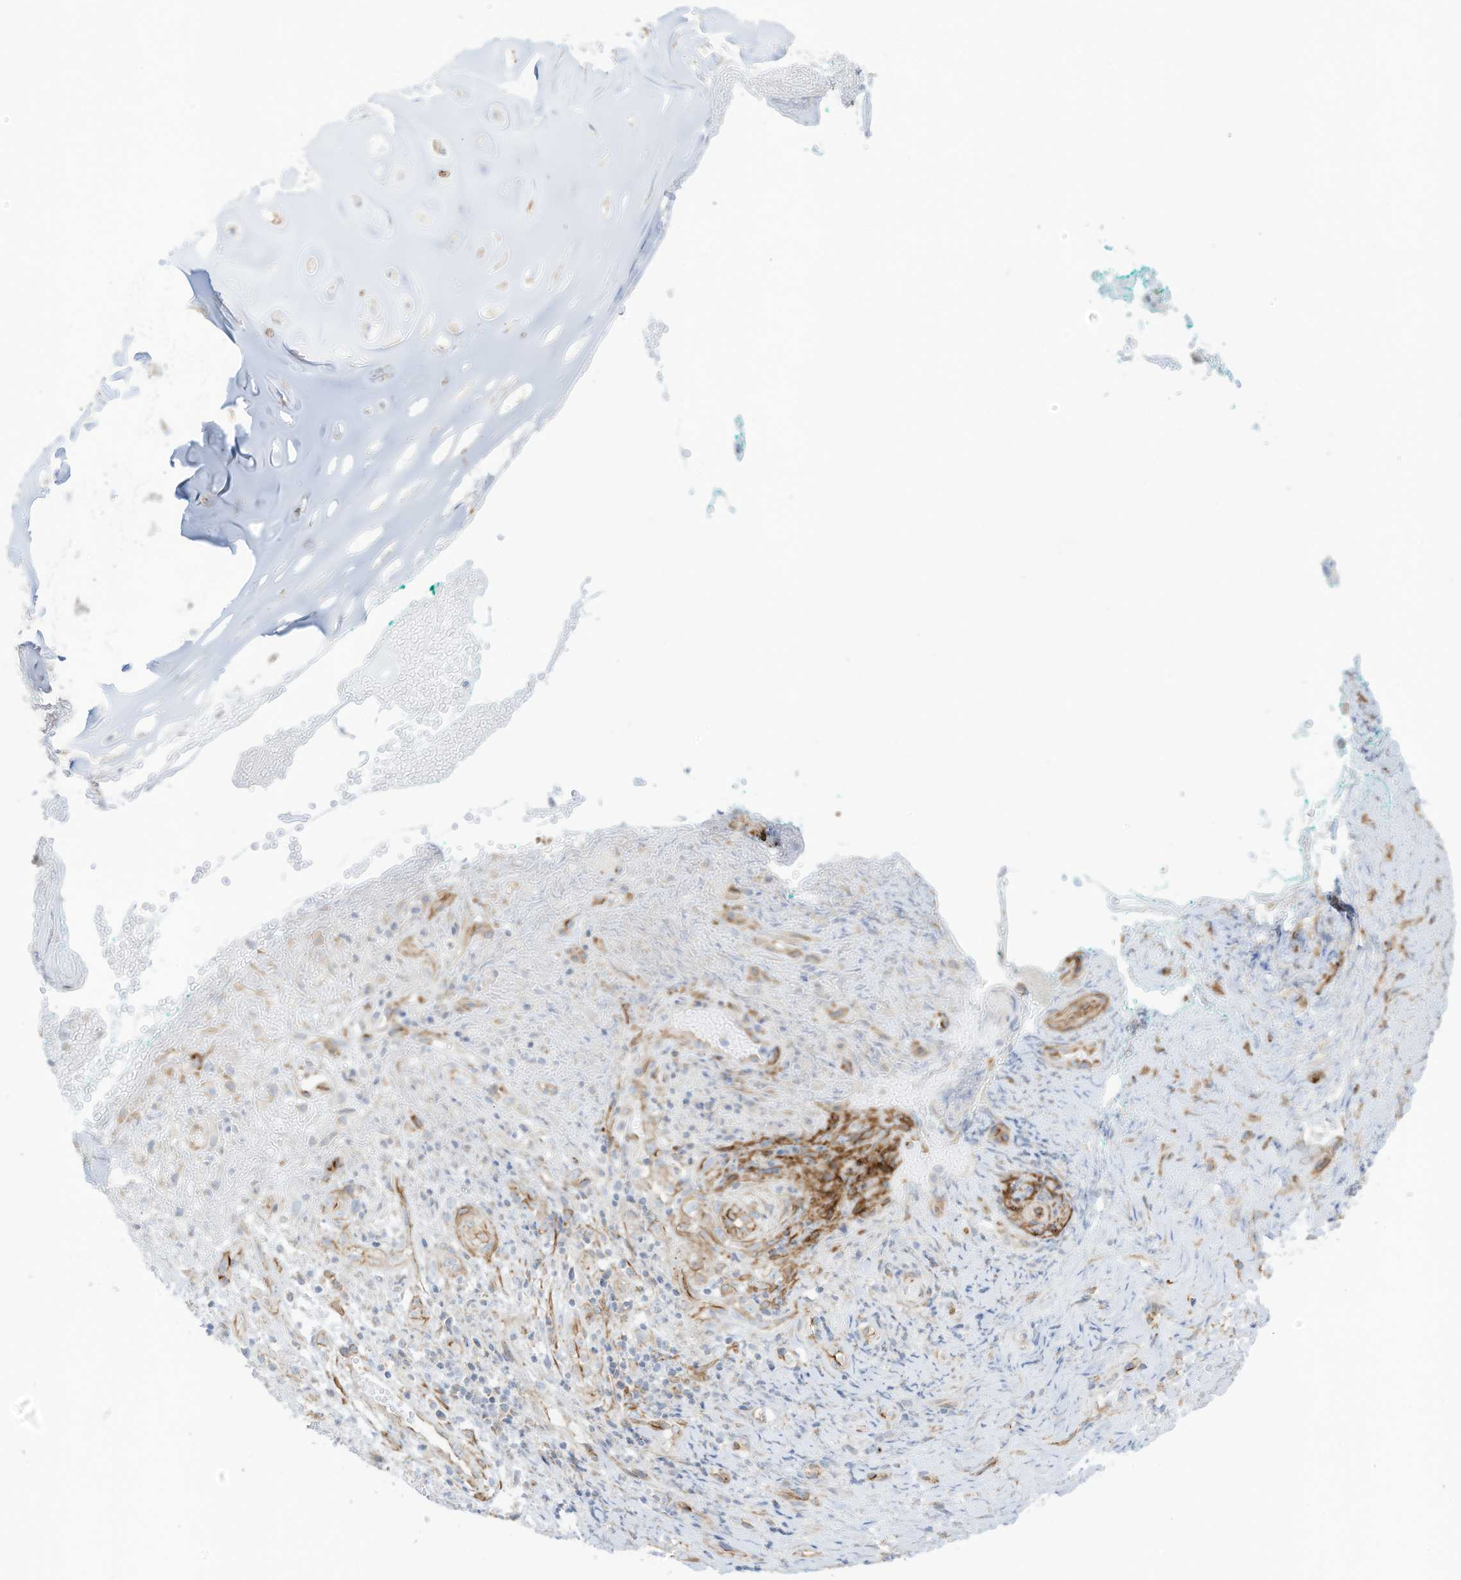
{"staining": {"intensity": "moderate", "quantity": ">75%", "location": "cytoplasmic/membranous"}, "tissue": "adipose tissue", "cell_type": "Adipocytes", "image_type": "normal", "snomed": [{"axis": "morphology", "description": "Normal tissue, NOS"}, {"axis": "morphology", "description": "Basal cell carcinoma"}, {"axis": "topography", "description": "Cartilage tissue"}, {"axis": "topography", "description": "Nasopharynx"}, {"axis": "topography", "description": "Oral tissue"}], "caption": "Immunohistochemistry (IHC) (DAB) staining of benign adipose tissue displays moderate cytoplasmic/membranous protein staining in about >75% of adipocytes.", "gene": "ABCB7", "patient": {"sex": "female", "age": 77}}